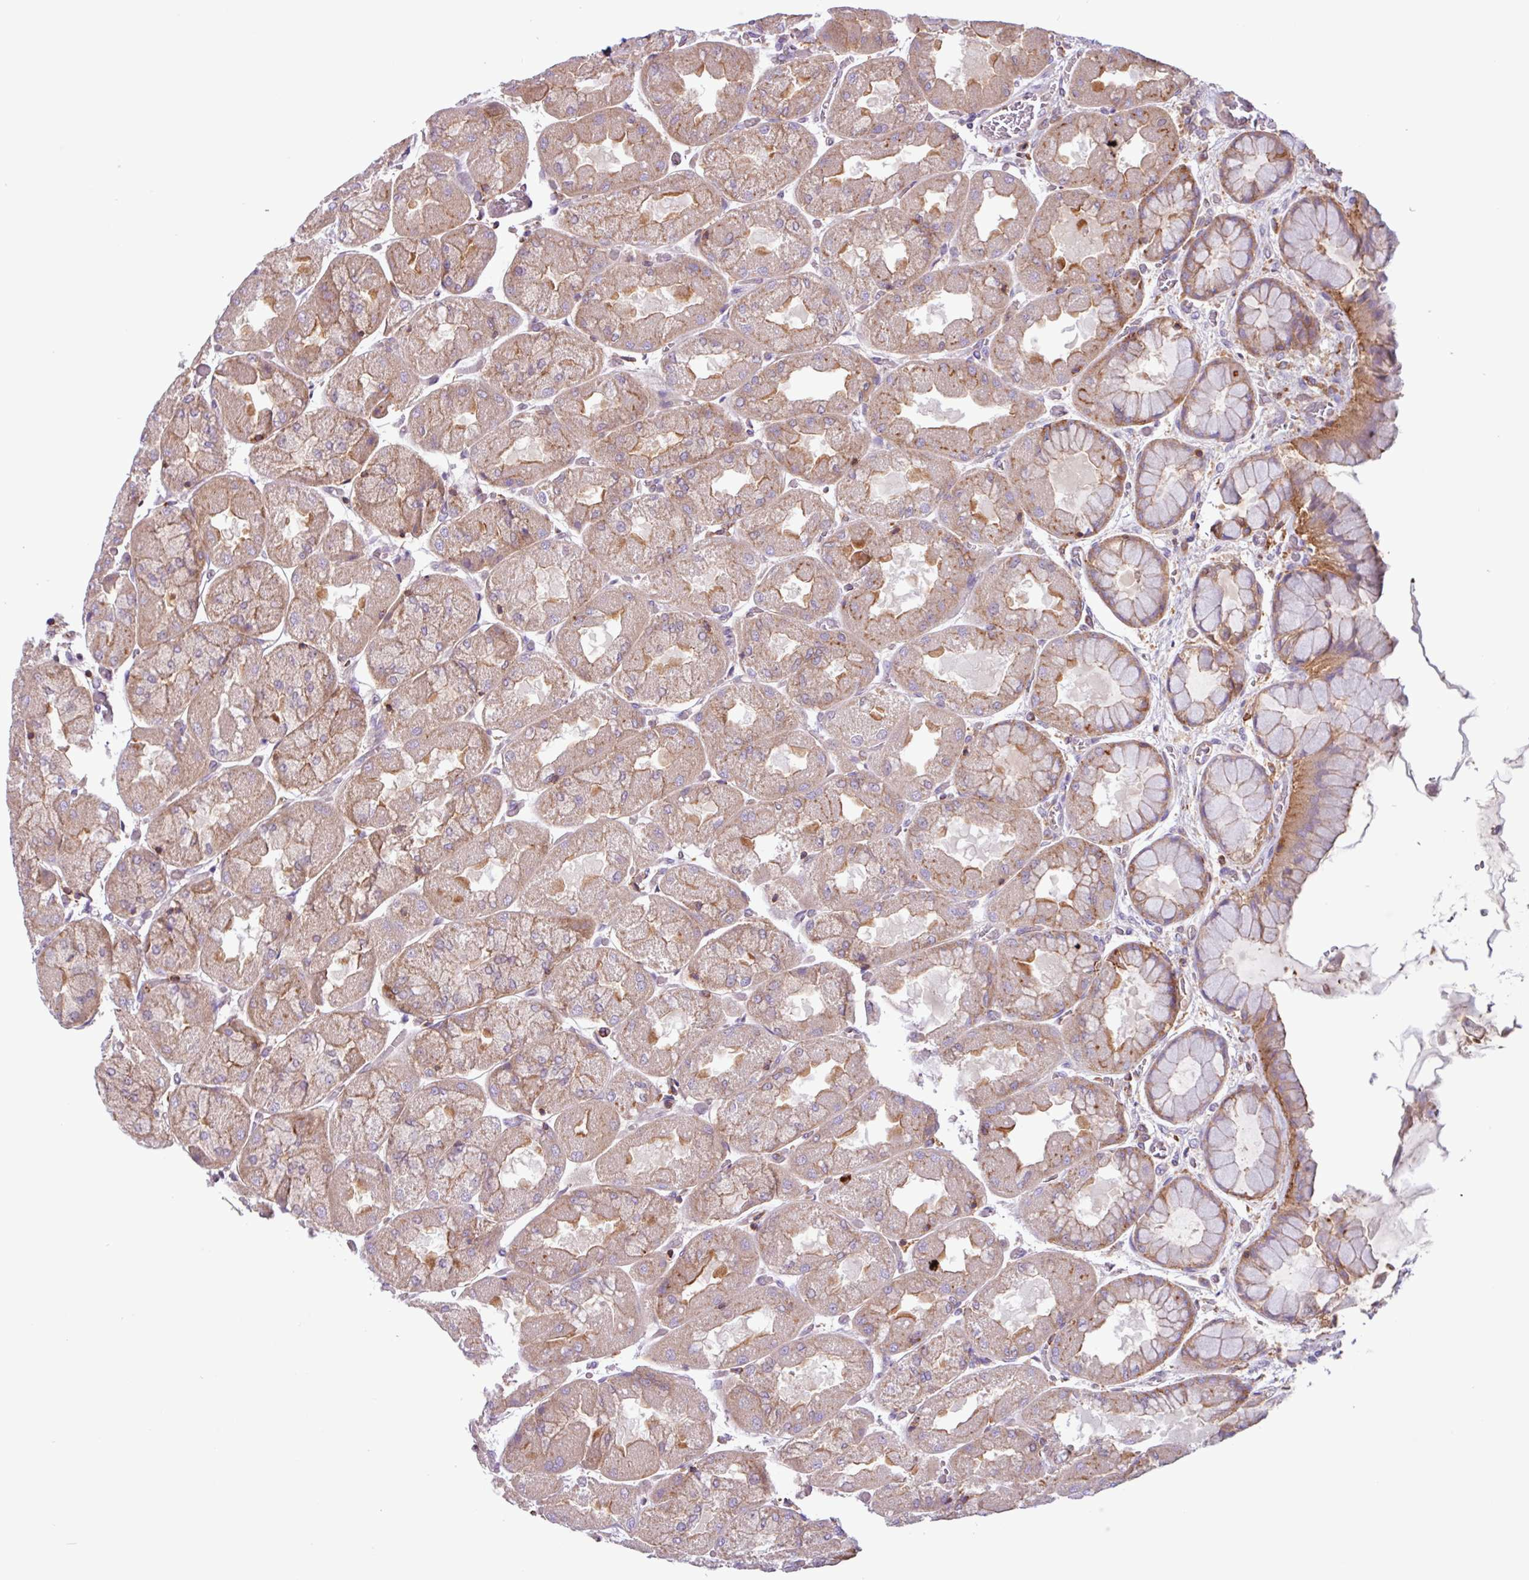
{"staining": {"intensity": "moderate", "quantity": "25%-75%", "location": "cytoplasmic/membranous"}, "tissue": "stomach", "cell_type": "Glandular cells", "image_type": "normal", "snomed": [{"axis": "morphology", "description": "Normal tissue, NOS"}, {"axis": "topography", "description": "Stomach"}], "caption": "Approximately 25%-75% of glandular cells in unremarkable stomach display moderate cytoplasmic/membranous protein positivity as visualized by brown immunohistochemical staining.", "gene": "ACTR3B", "patient": {"sex": "female", "age": 61}}